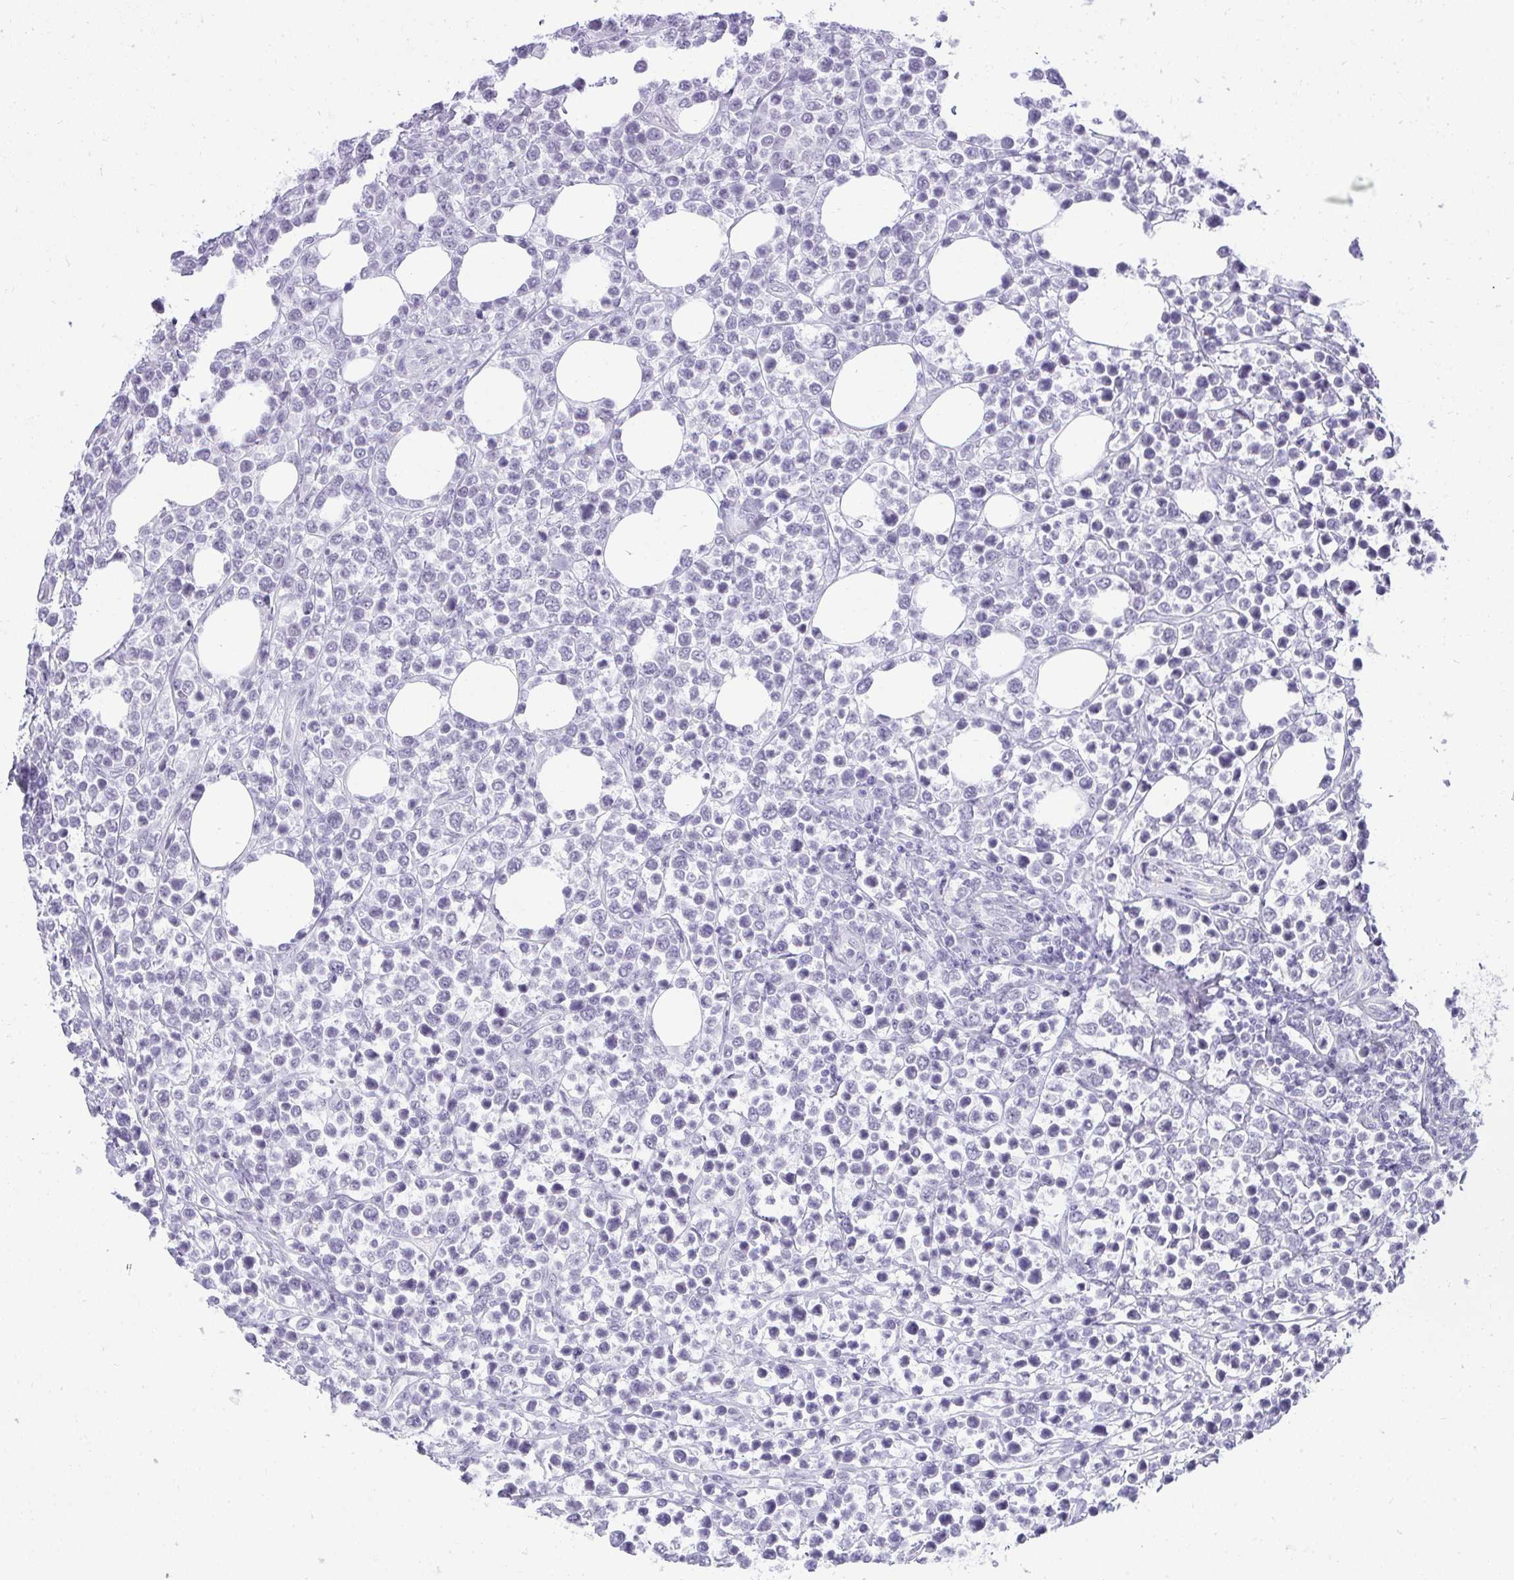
{"staining": {"intensity": "negative", "quantity": "none", "location": "none"}, "tissue": "lymphoma", "cell_type": "Tumor cells", "image_type": "cancer", "snomed": [{"axis": "morphology", "description": "Malignant lymphoma, non-Hodgkin's type, High grade"}, {"axis": "topography", "description": "Soft tissue"}], "caption": "Immunohistochemical staining of high-grade malignant lymphoma, non-Hodgkin's type exhibits no significant expression in tumor cells.", "gene": "PLA2G1B", "patient": {"sex": "female", "age": 56}}